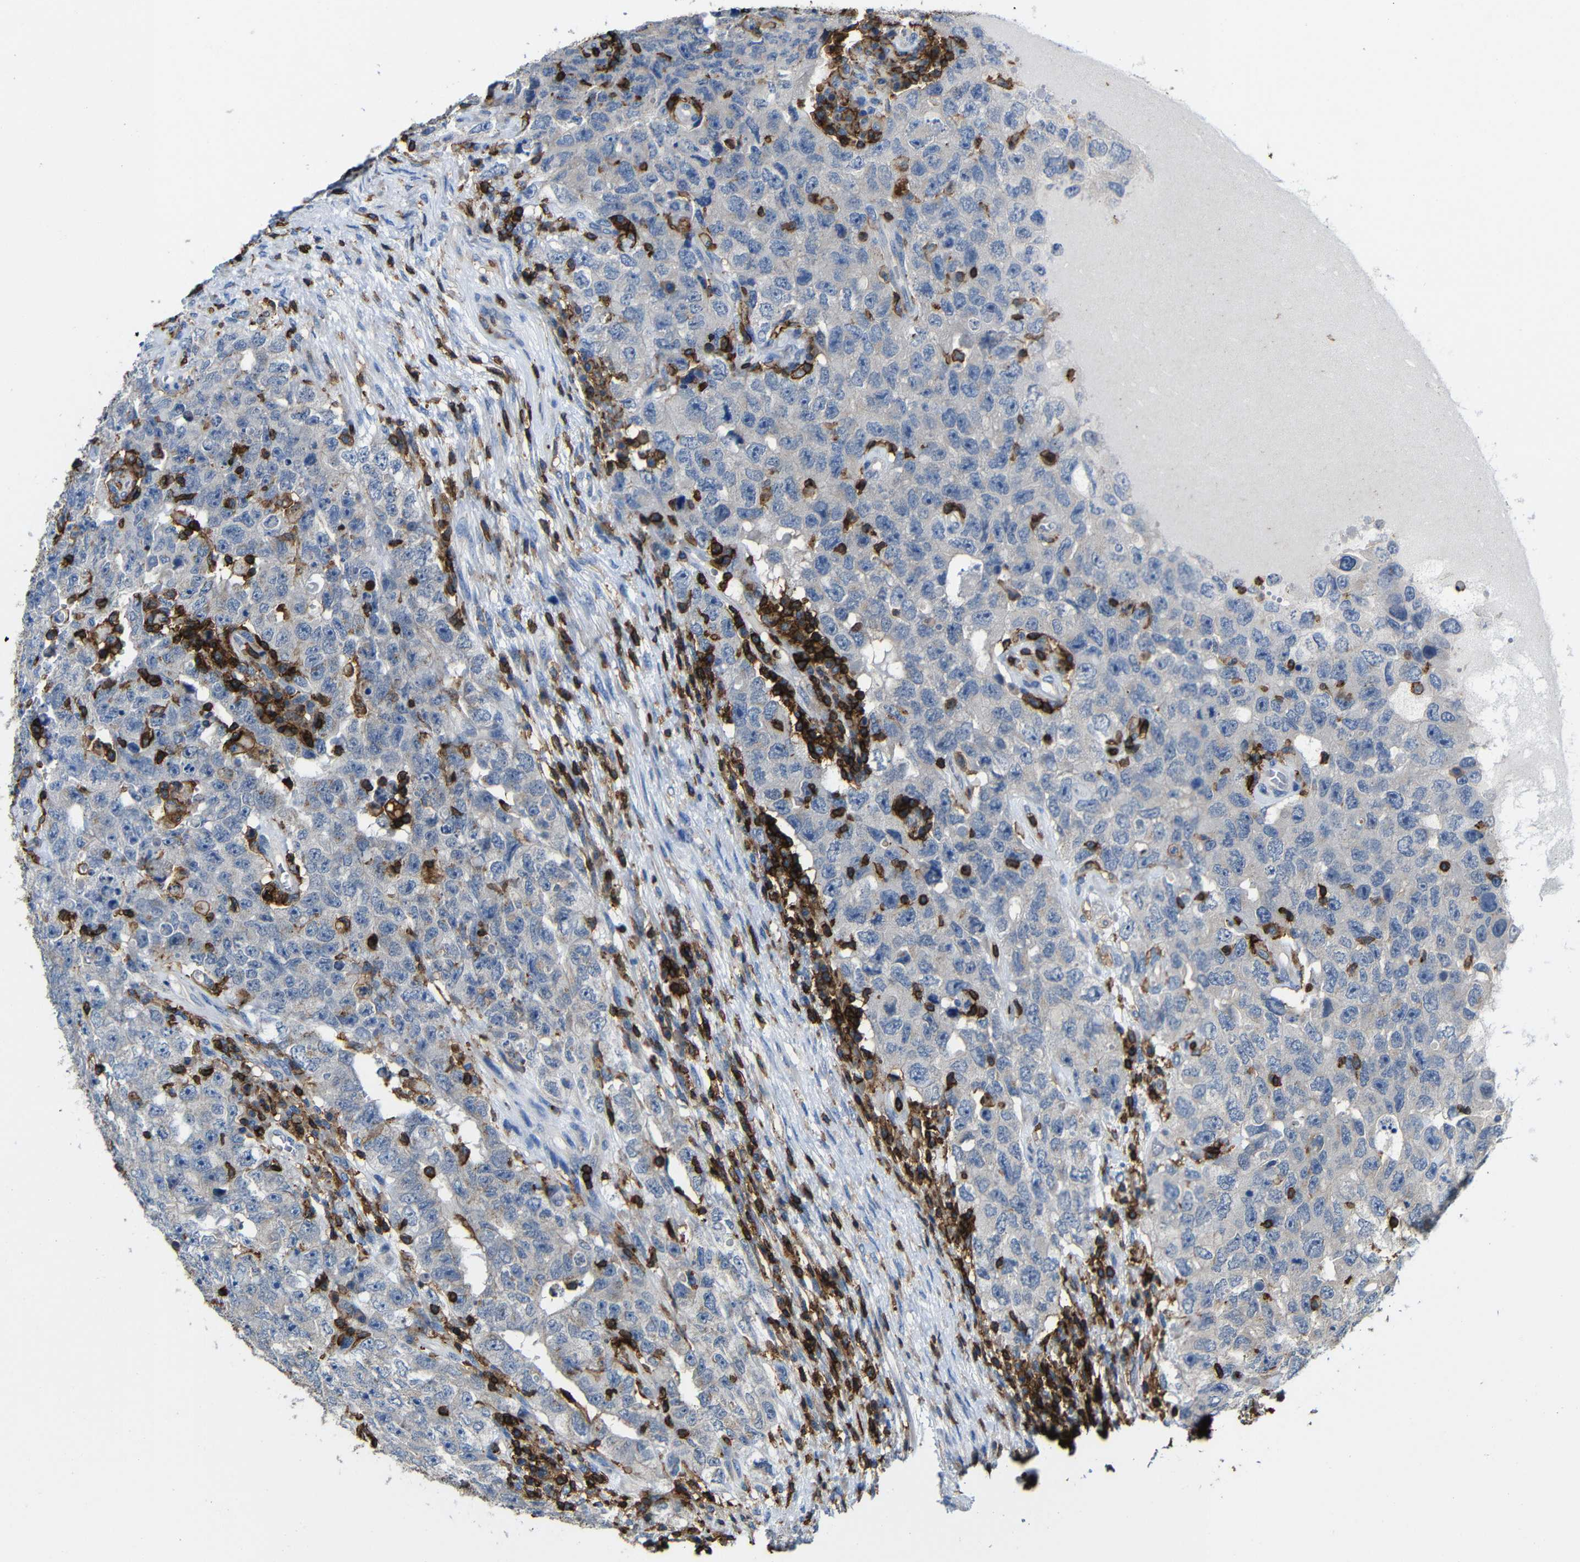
{"staining": {"intensity": "negative", "quantity": "none", "location": "none"}, "tissue": "testis cancer", "cell_type": "Tumor cells", "image_type": "cancer", "snomed": [{"axis": "morphology", "description": "Carcinoma, Embryonal, NOS"}, {"axis": "topography", "description": "Testis"}], "caption": "Tumor cells are negative for protein expression in human testis cancer (embryonal carcinoma). (DAB IHC with hematoxylin counter stain).", "gene": "P2RY12", "patient": {"sex": "male", "age": 26}}